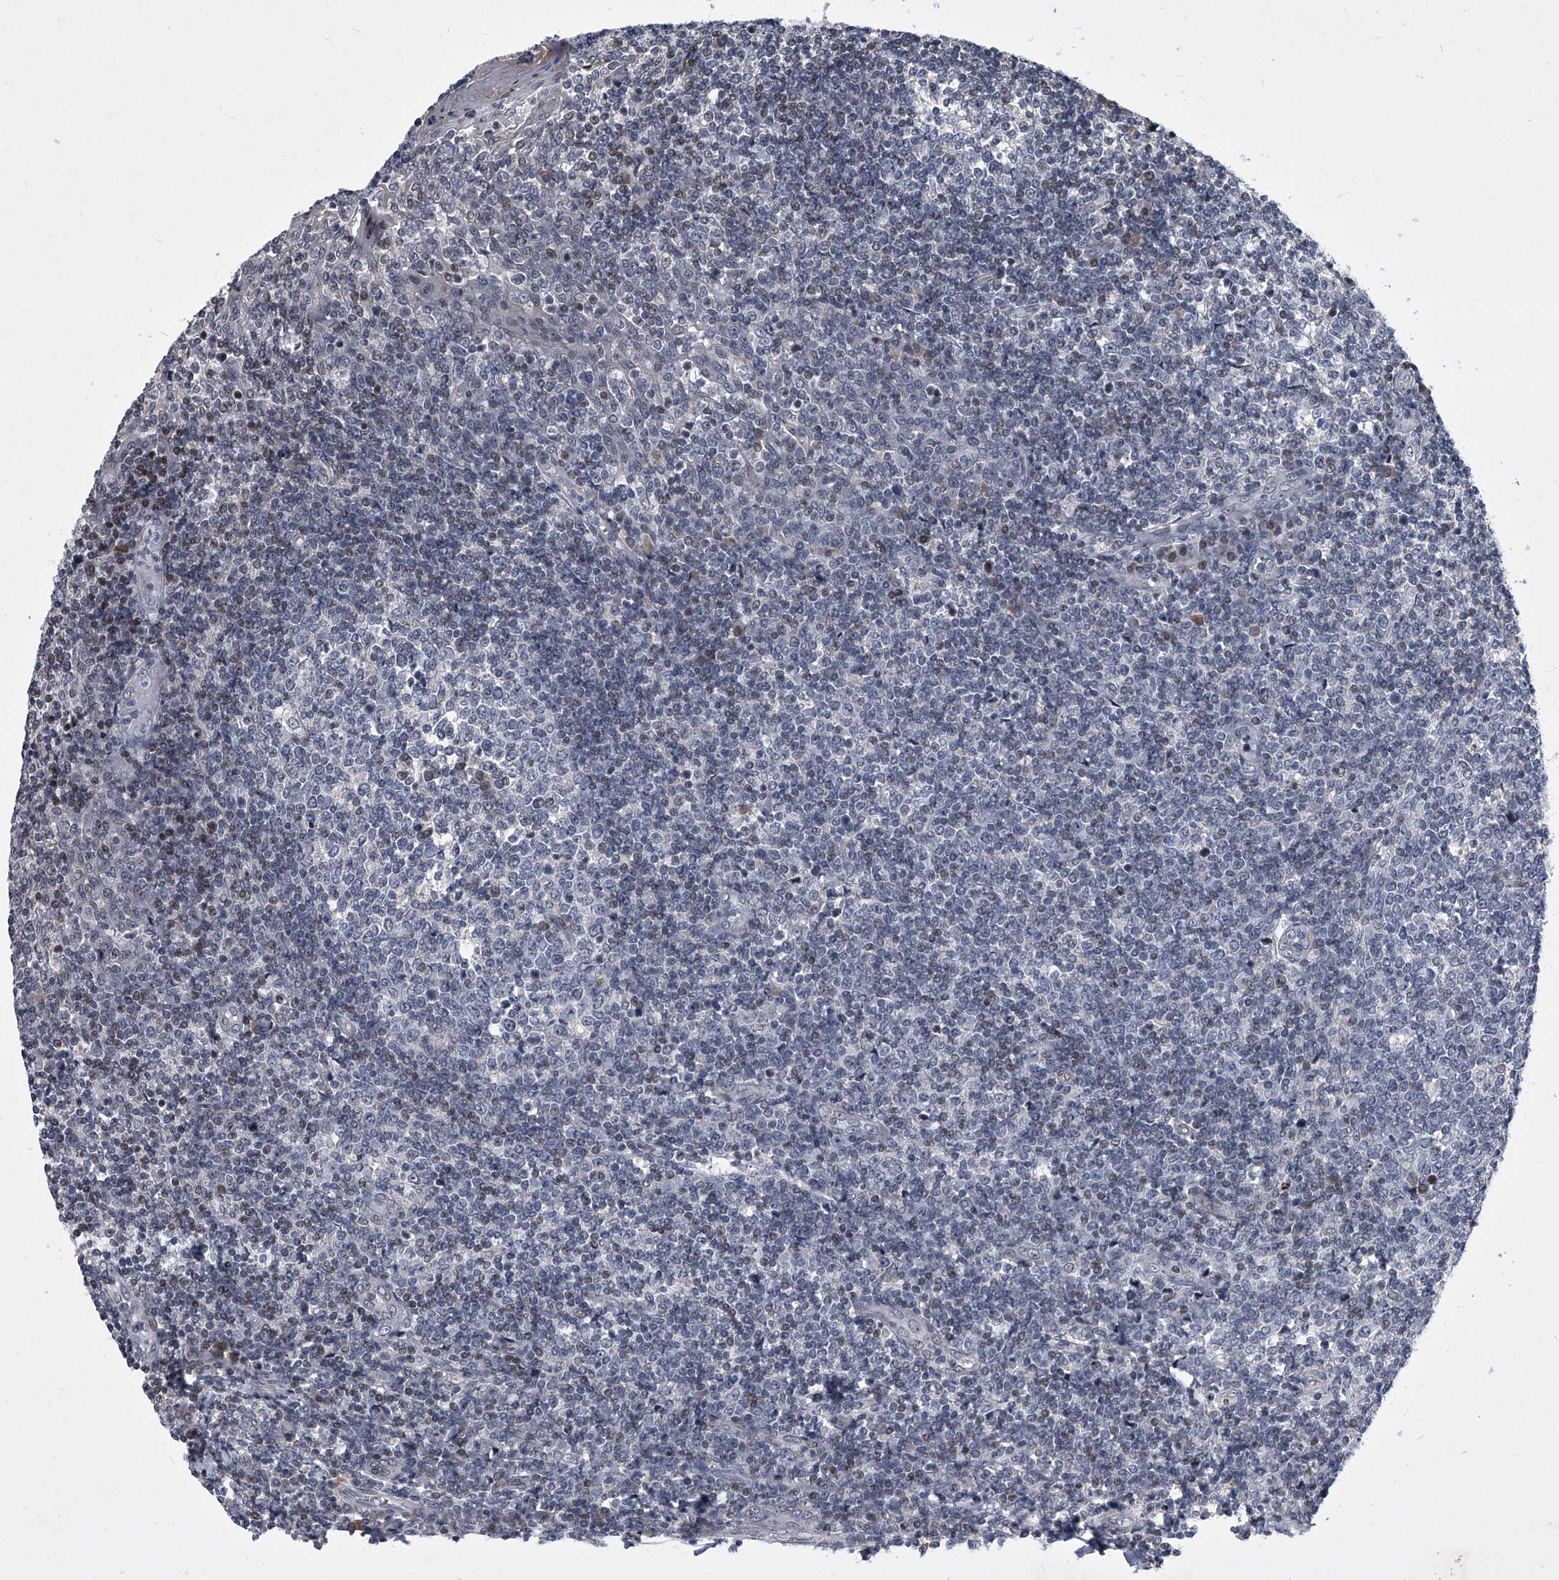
{"staining": {"intensity": "negative", "quantity": "none", "location": "none"}, "tissue": "tonsil", "cell_type": "Germinal center cells", "image_type": "normal", "snomed": [{"axis": "morphology", "description": "Normal tissue, NOS"}, {"axis": "topography", "description": "Tonsil"}], "caption": "Immunohistochemical staining of normal human tonsil reveals no significant staining in germinal center cells. Nuclei are stained in blue.", "gene": "ZNF76", "patient": {"sex": "female", "age": 19}}